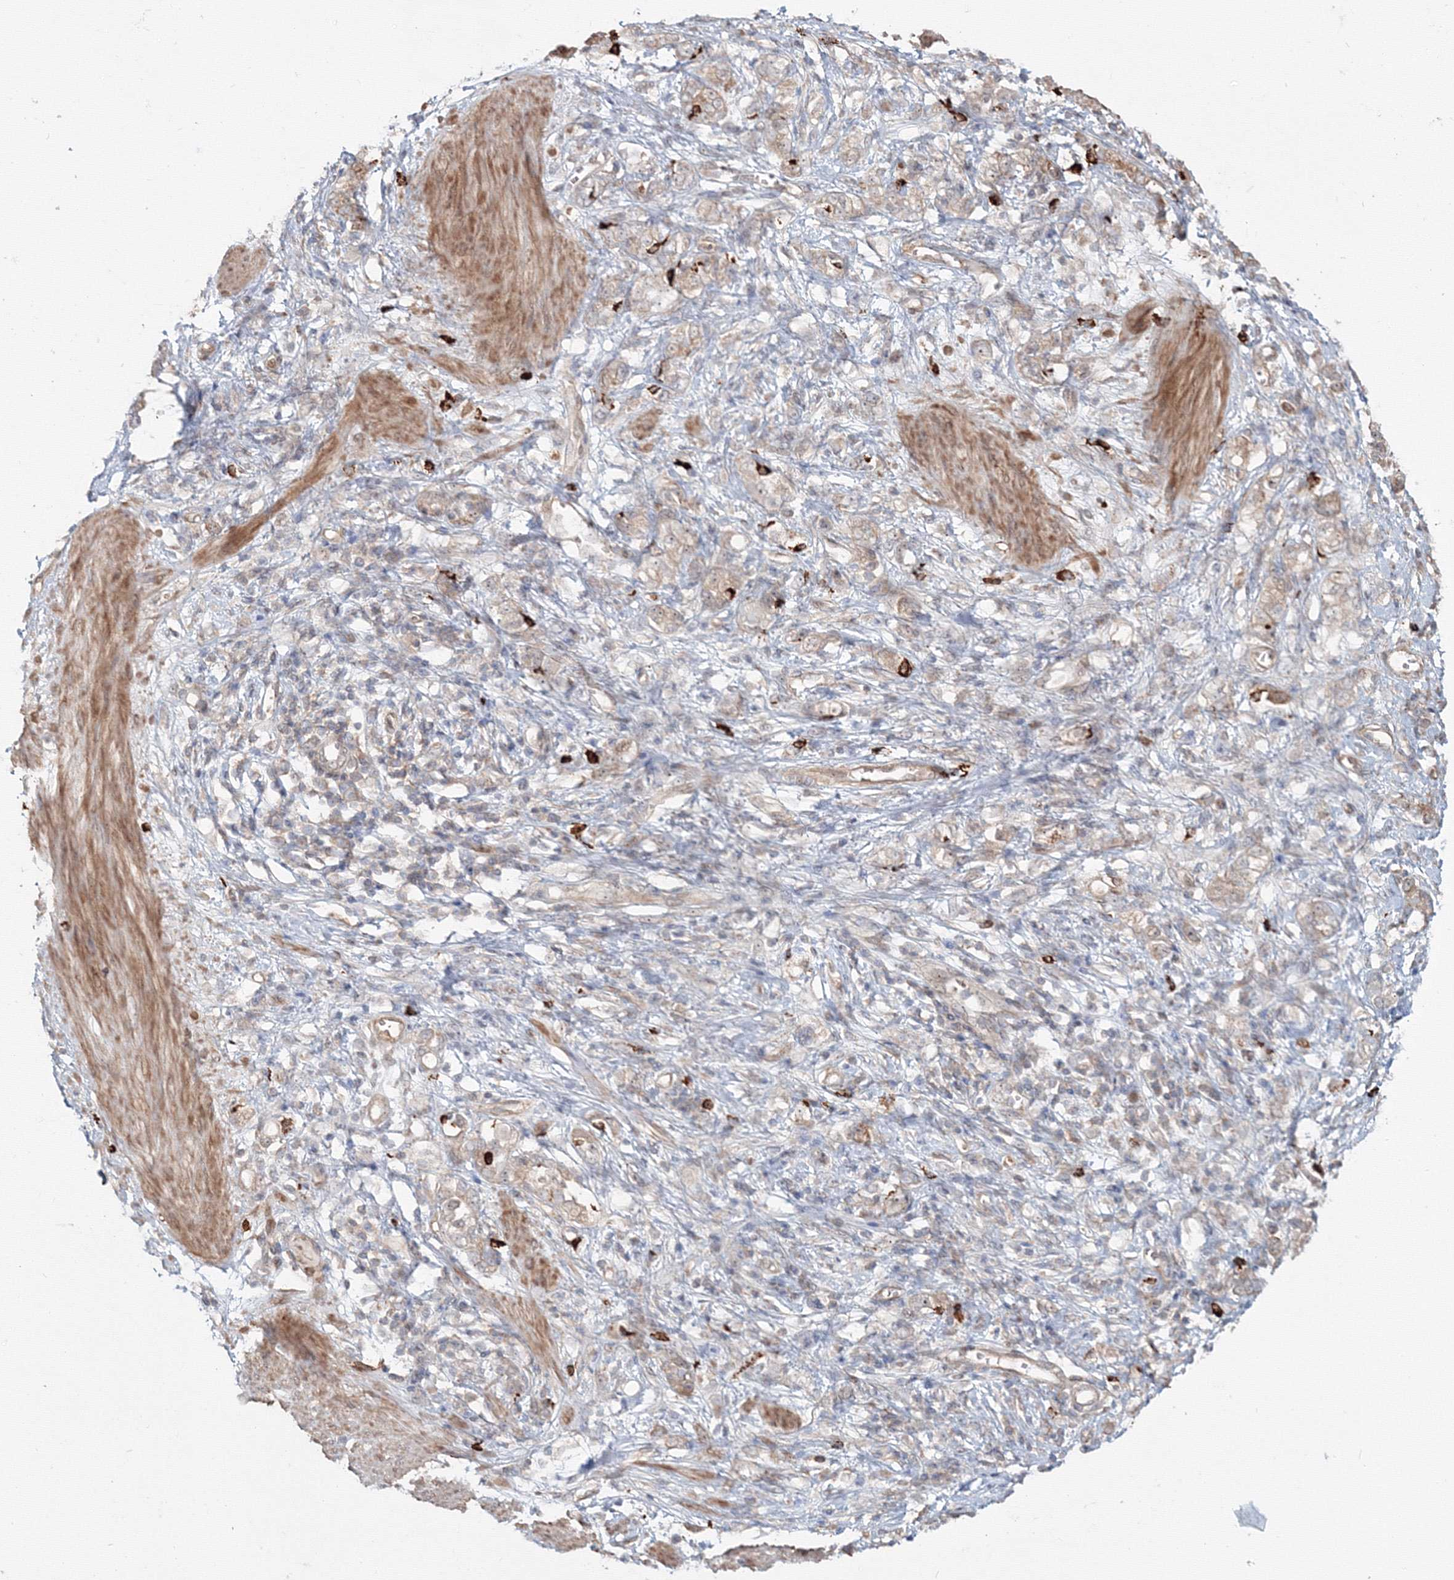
{"staining": {"intensity": "weak", "quantity": ">75%", "location": "cytoplasmic/membranous"}, "tissue": "stomach cancer", "cell_type": "Tumor cells", "image_type": "cancer", "snomed": [{"axis": "morphology", "description": "Adenocarcinoma, NOS"}, {"axis": "topography", "description": "Stomach"}], "caption": "Immunohistochemistry (IHC) staining of stomach adenocarcinoma, which reveals low levels of weak cytoplasmic/membranous expression in approximately >75% of tumor cells indicating weak cytoplasmic/membranous protein expression. The staining was performed using DAB (brown) for protein detection and nuclei were counterstained in hematoxylin (blue).", "gene": "SH3PXD2A", "patient": {"sex": "female", "age": 76}}